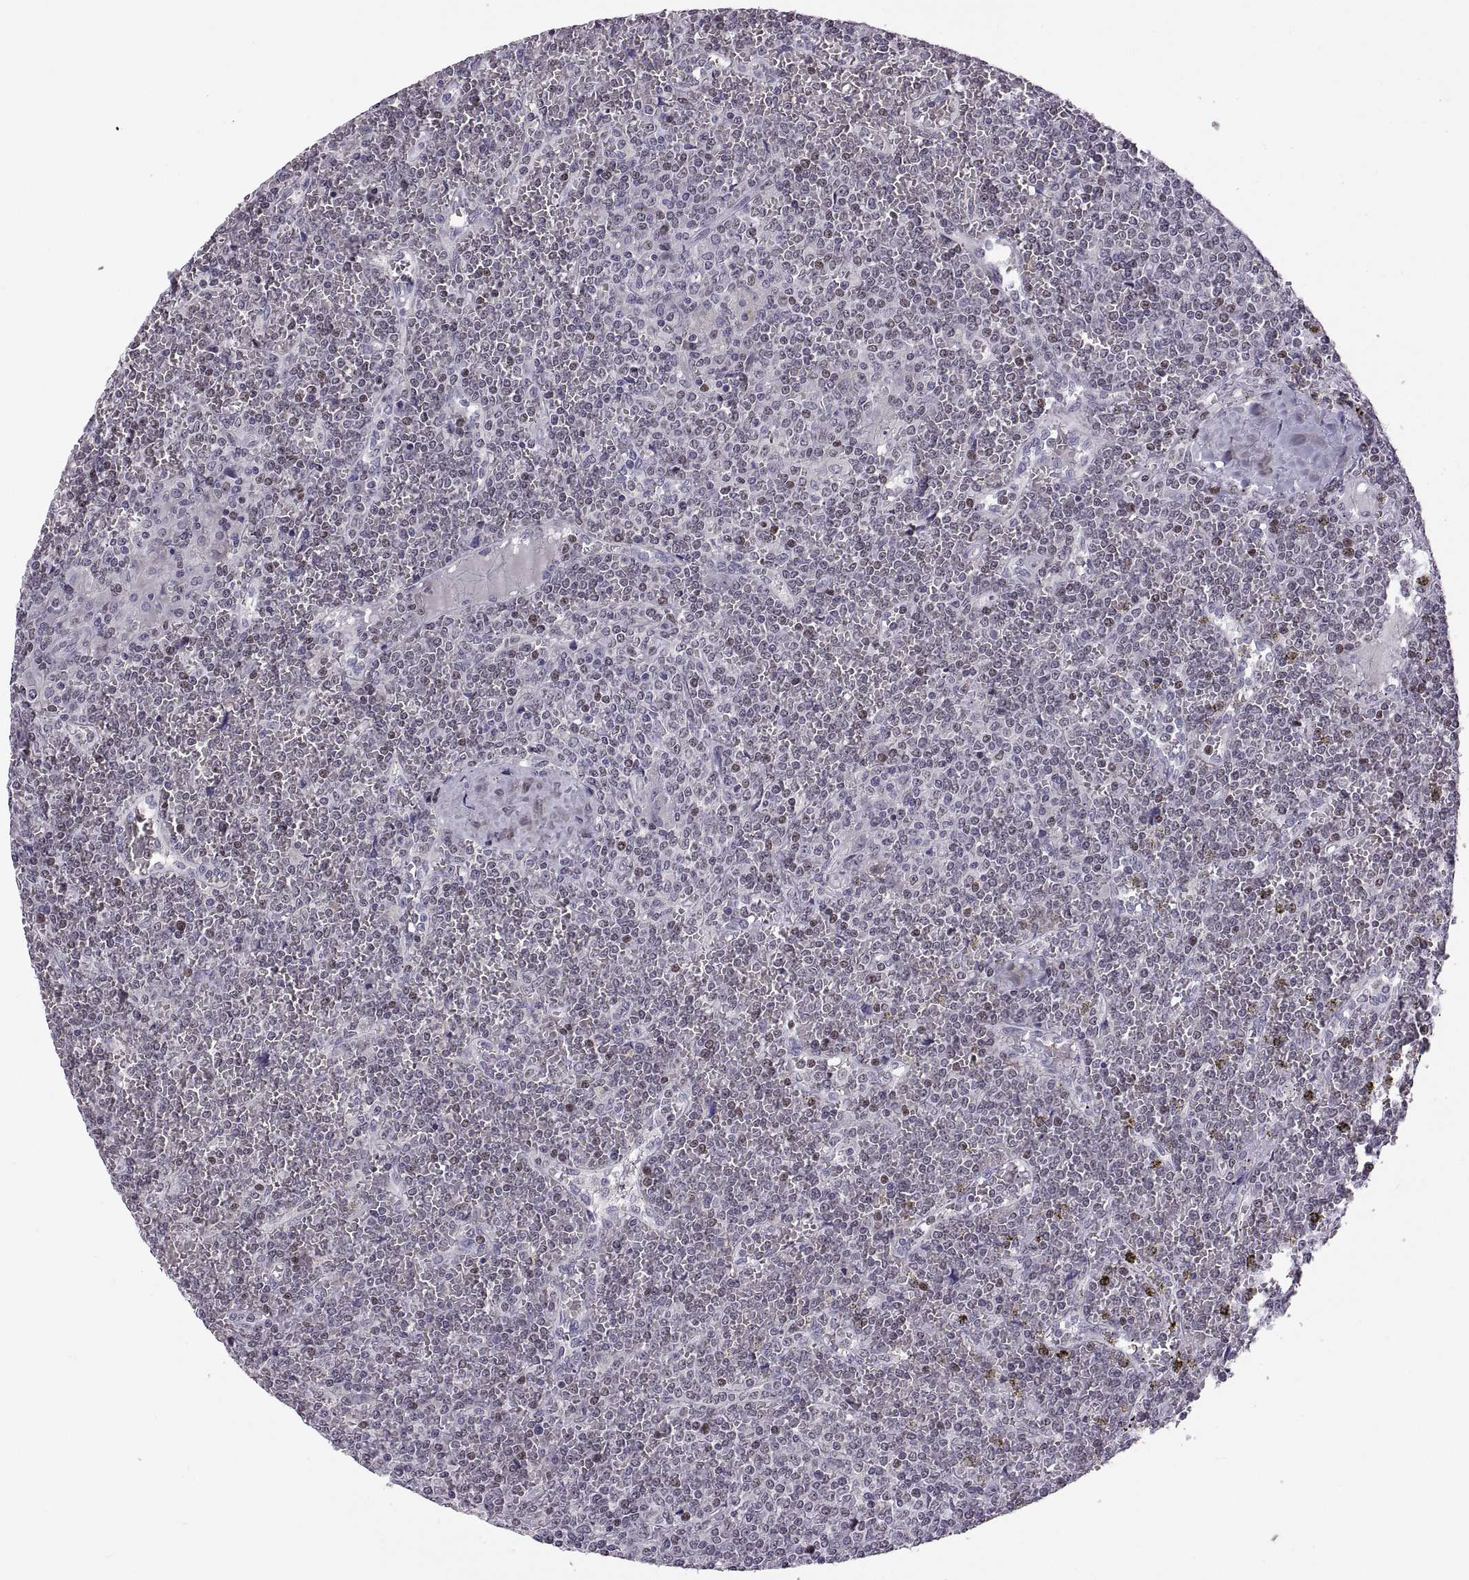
{"staining": {"intensity": "negative", "quantity": "none", "location": "none"}, "tissue": "lymphoma", "cell_type": "Tumor cells", "image_type": "cancer", "snomed": [{"axis": "morphology", "description": "Malignant lymphoma, non-Hodgkin's type, Low grade"}, {"axis": "topography", "description": "Spleen"}], "caption": "This is an immunohistochemistry (IHC) image of low-grade malignant lymphoma, non-Hodgkin's type. There is no positivity in tumor cells.", "gene": "NEK2", "patient": {"sex": "female", "age": 19}}